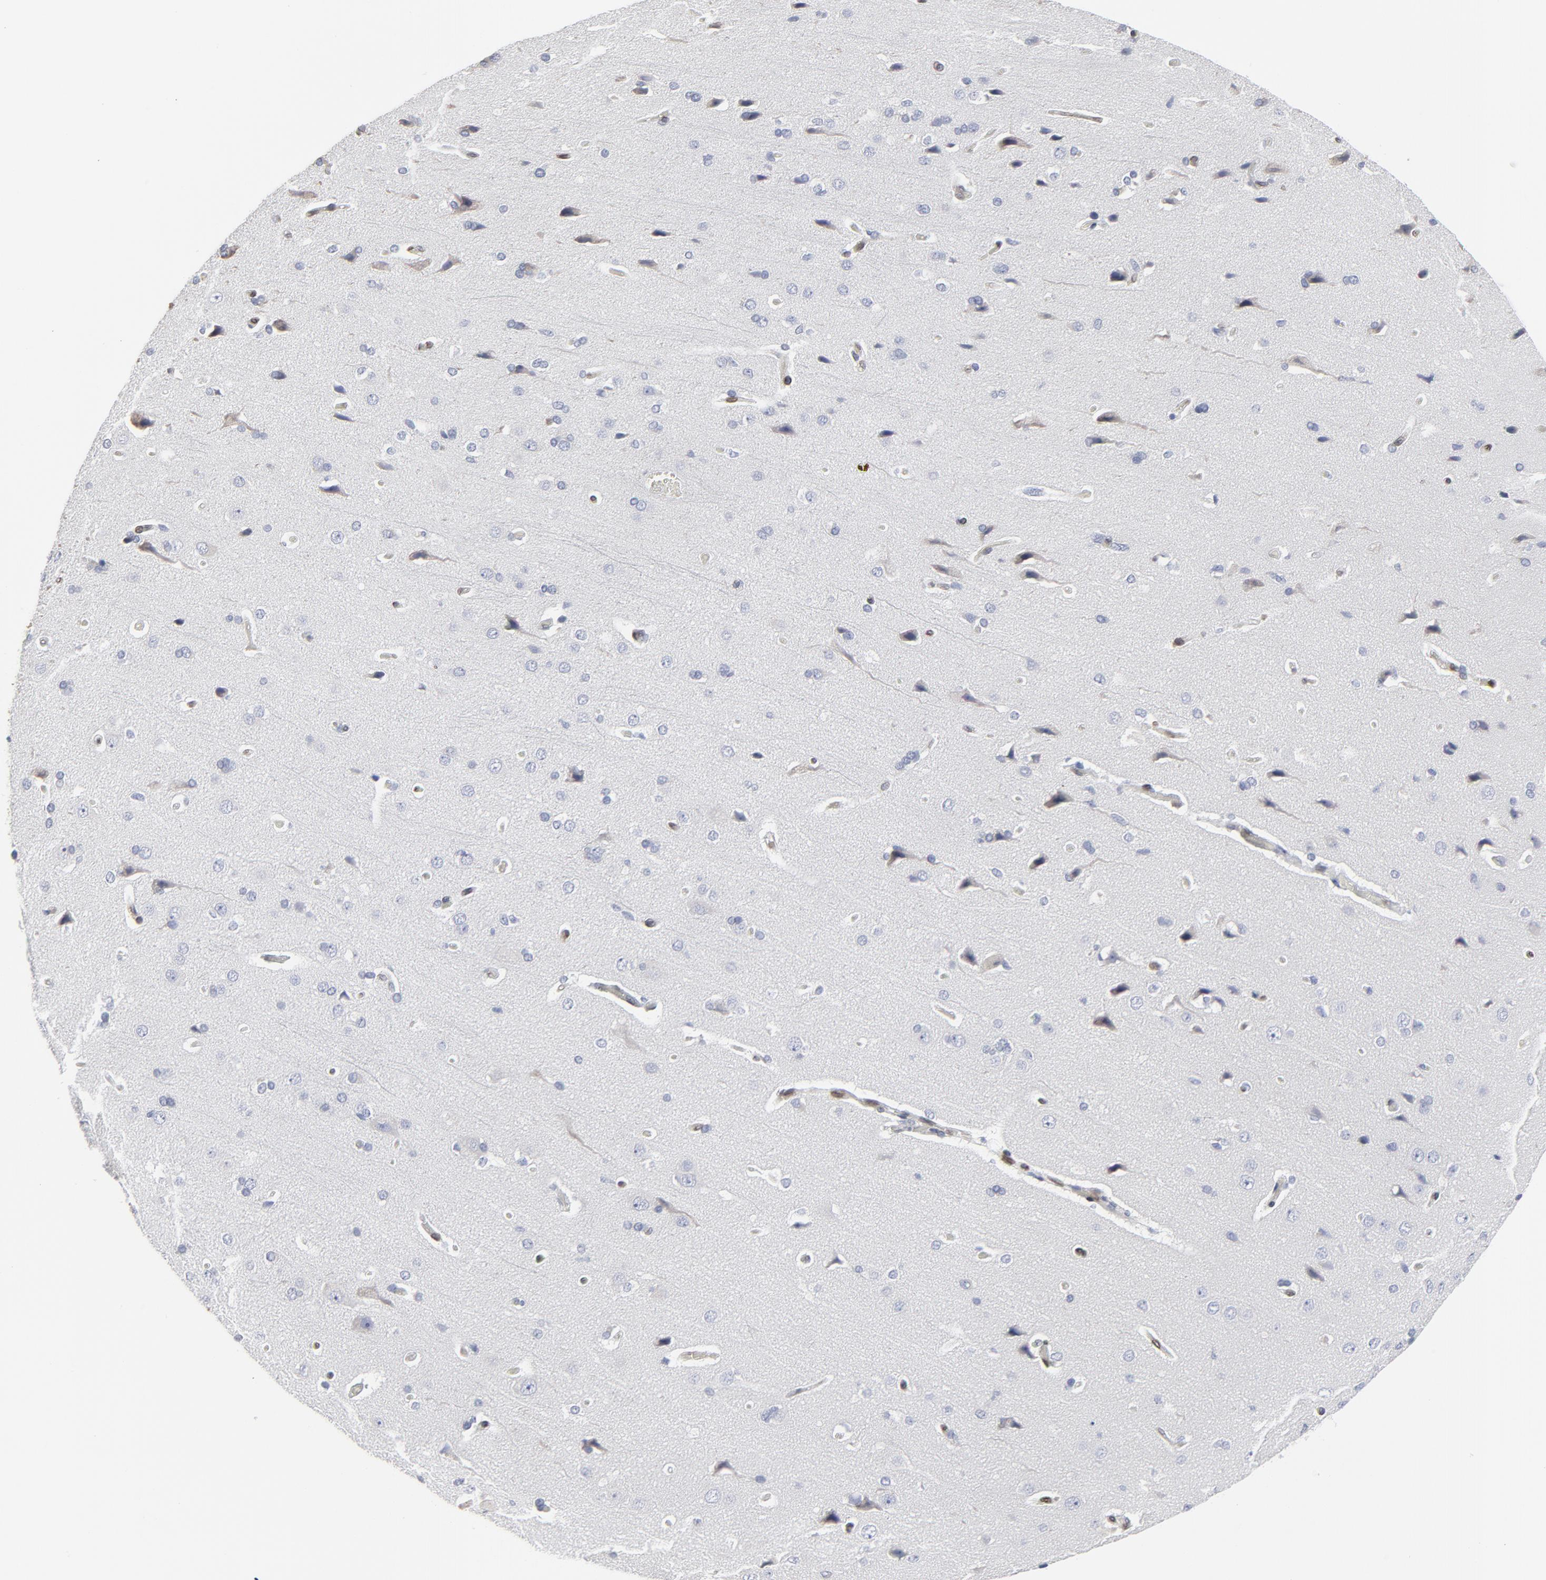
{"staining": {"intensity": "moderate", "quantity": "25%-75%", "location": "nuclear"}, "tissue": "cerebral cortex", "cell_type": "Endothelial cells", "image_type": "normal", "snomed": [{"axis": "morphology", "description": "Normal tissue, NOS"}, {"axis": "topography", "description": "Cerebral cortex"}], "caption": "Cerebral cortex was stained to show a protein in brown. There is medium levels of moderate nuclear positivity in about 25%-75% of endothelial cells. The protein is stained brown, and the nuclei are stained in blue (DAB IHC with brightfield microscopy, high magnification).", "gene": "SYNE2", "patient": {"sex": "male", "age": 62}}